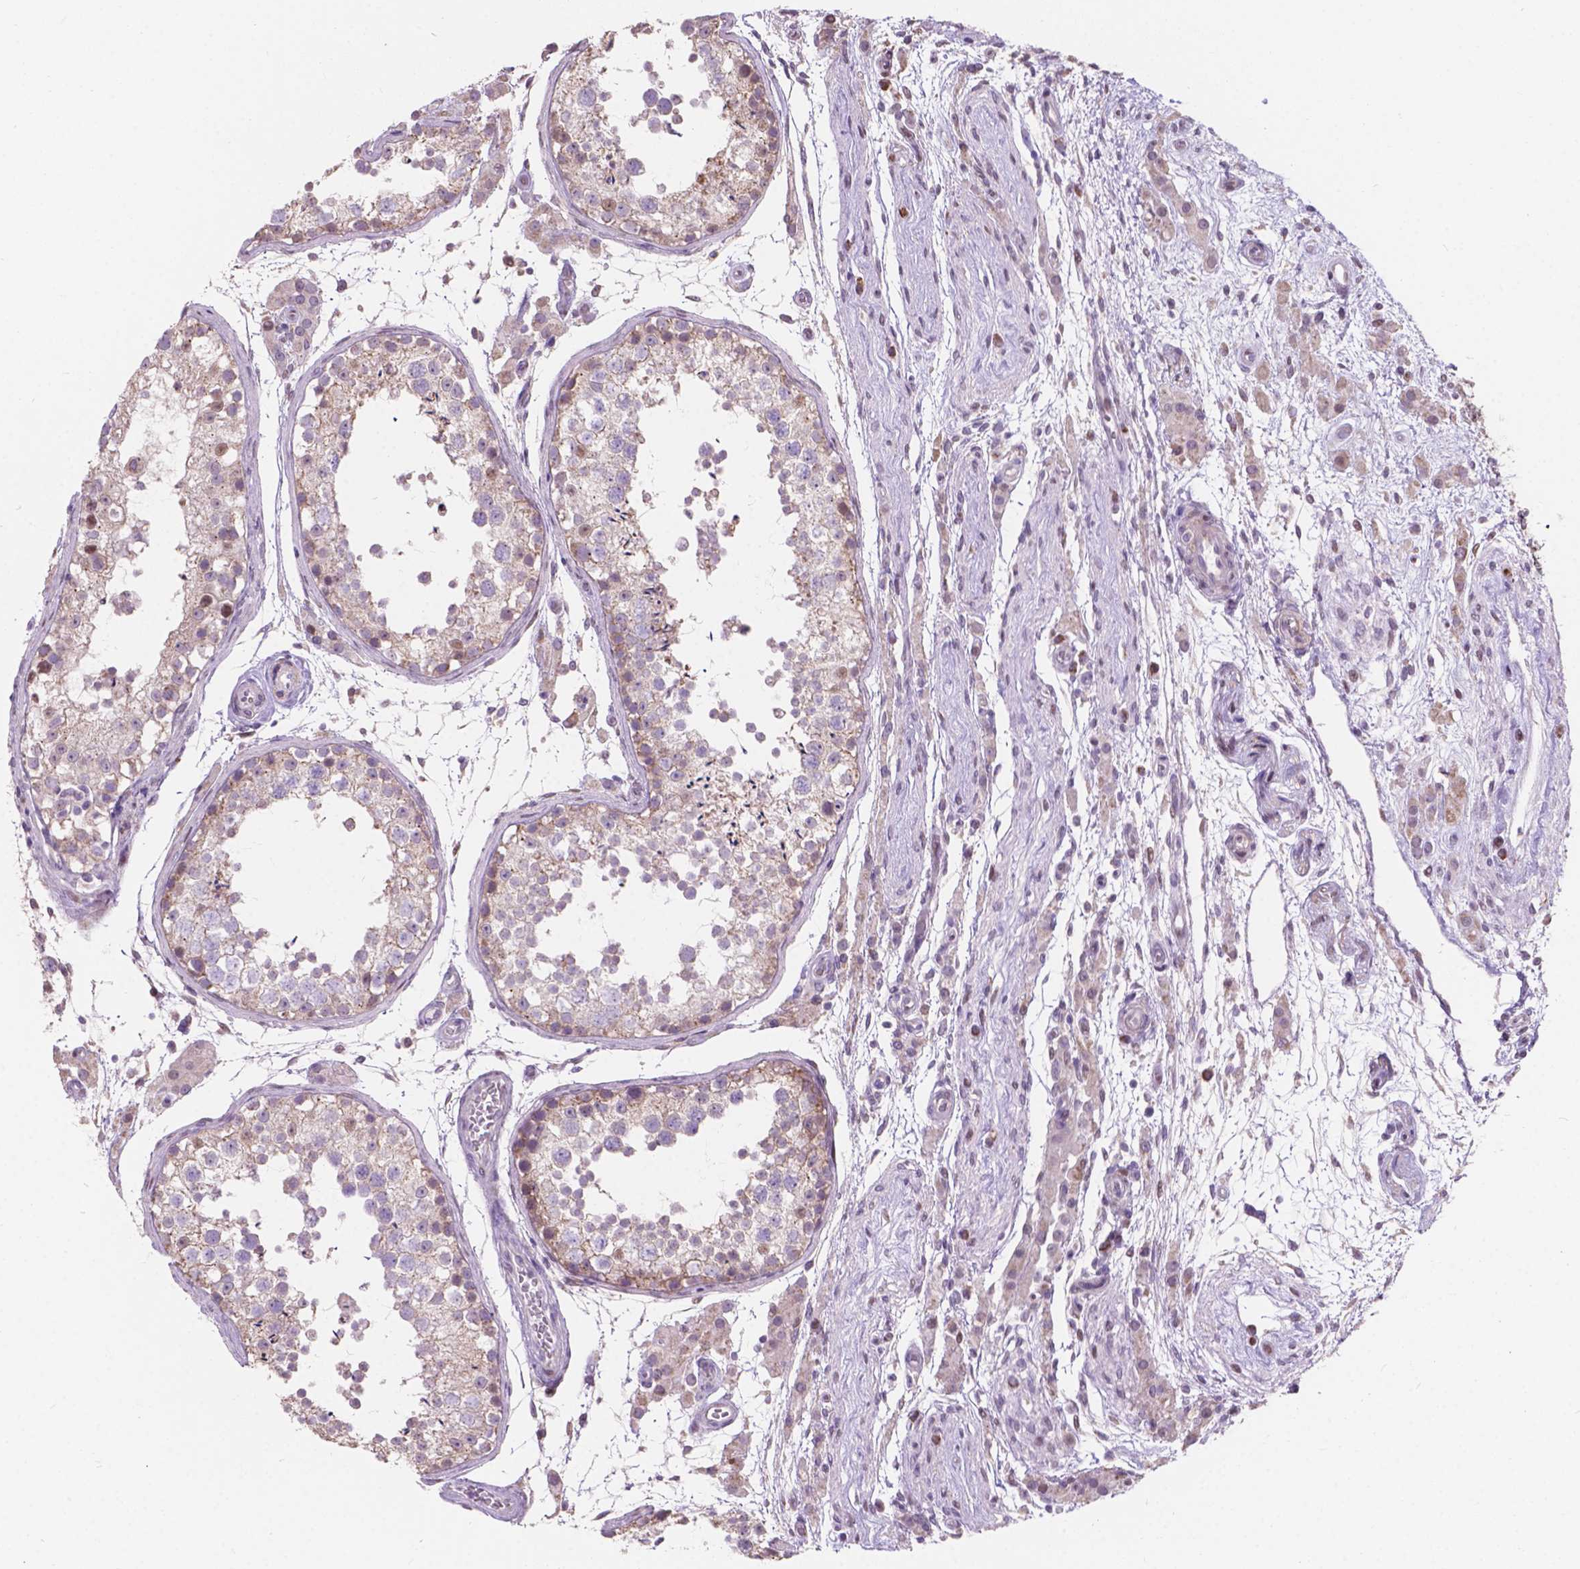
{"staining": {"intensity": "negative", "quantity": "none", "location": "none"}, "tissue": "testis", "cell_type": "Cells in seminiferous ducts", "image_type": "normal", "snomed": [{"axis": "morphology", "description": "Normal tissue, NOS"}, {"axis": "morphology", "description": "Seminoma, NOS"}, {"axis": "topography", "description": "Testis"}], "caption": "Histopathology image shows no protein expression in cells in seminiferous ducts of unremarkable testis.", "gene": "MYH14", "patient": {"sex": "male", "age": 29}}